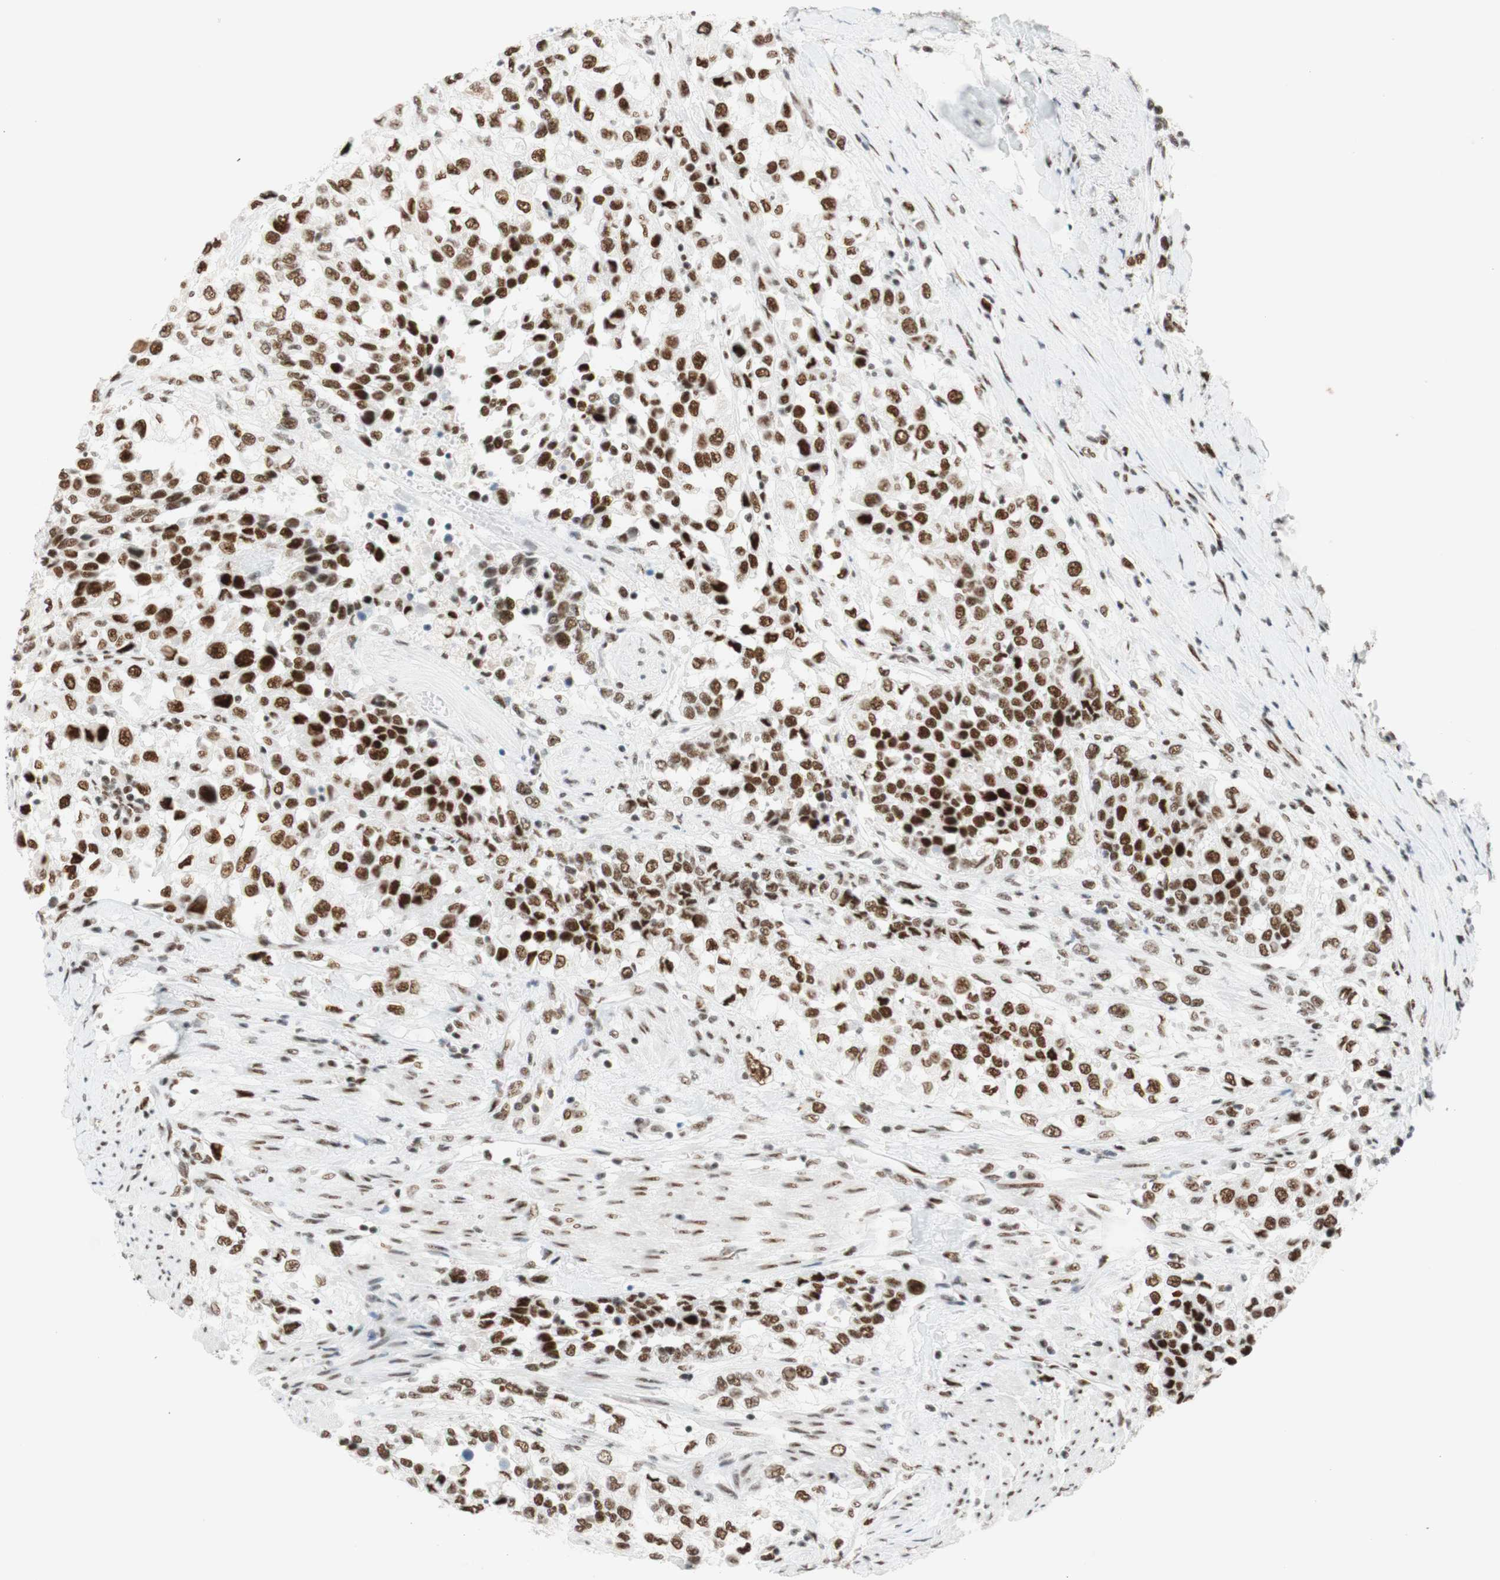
{"staining": {"intensity": "moderate", "quantity": ">75%", "location": "nuclear"}, "tissue": "urothelial cancer", "cell_type": "Tumor cells", "image_type": "cancer", "snomed": [{"axis": "morphology", "description": "Urothelial carcinoma, High grade"}, {"axis": "topography", "description": "Urinary bladder"}], "caption": "Urothelial carcinoma (high-grade) stained with DAB (3,3'-diaminobenzidine) IHC reveals medium levels of moderate nuclear expression in approximately >75% of tumor cells.", "gene": "RNF20", "patient": {"sex": "female", "age": 80}}